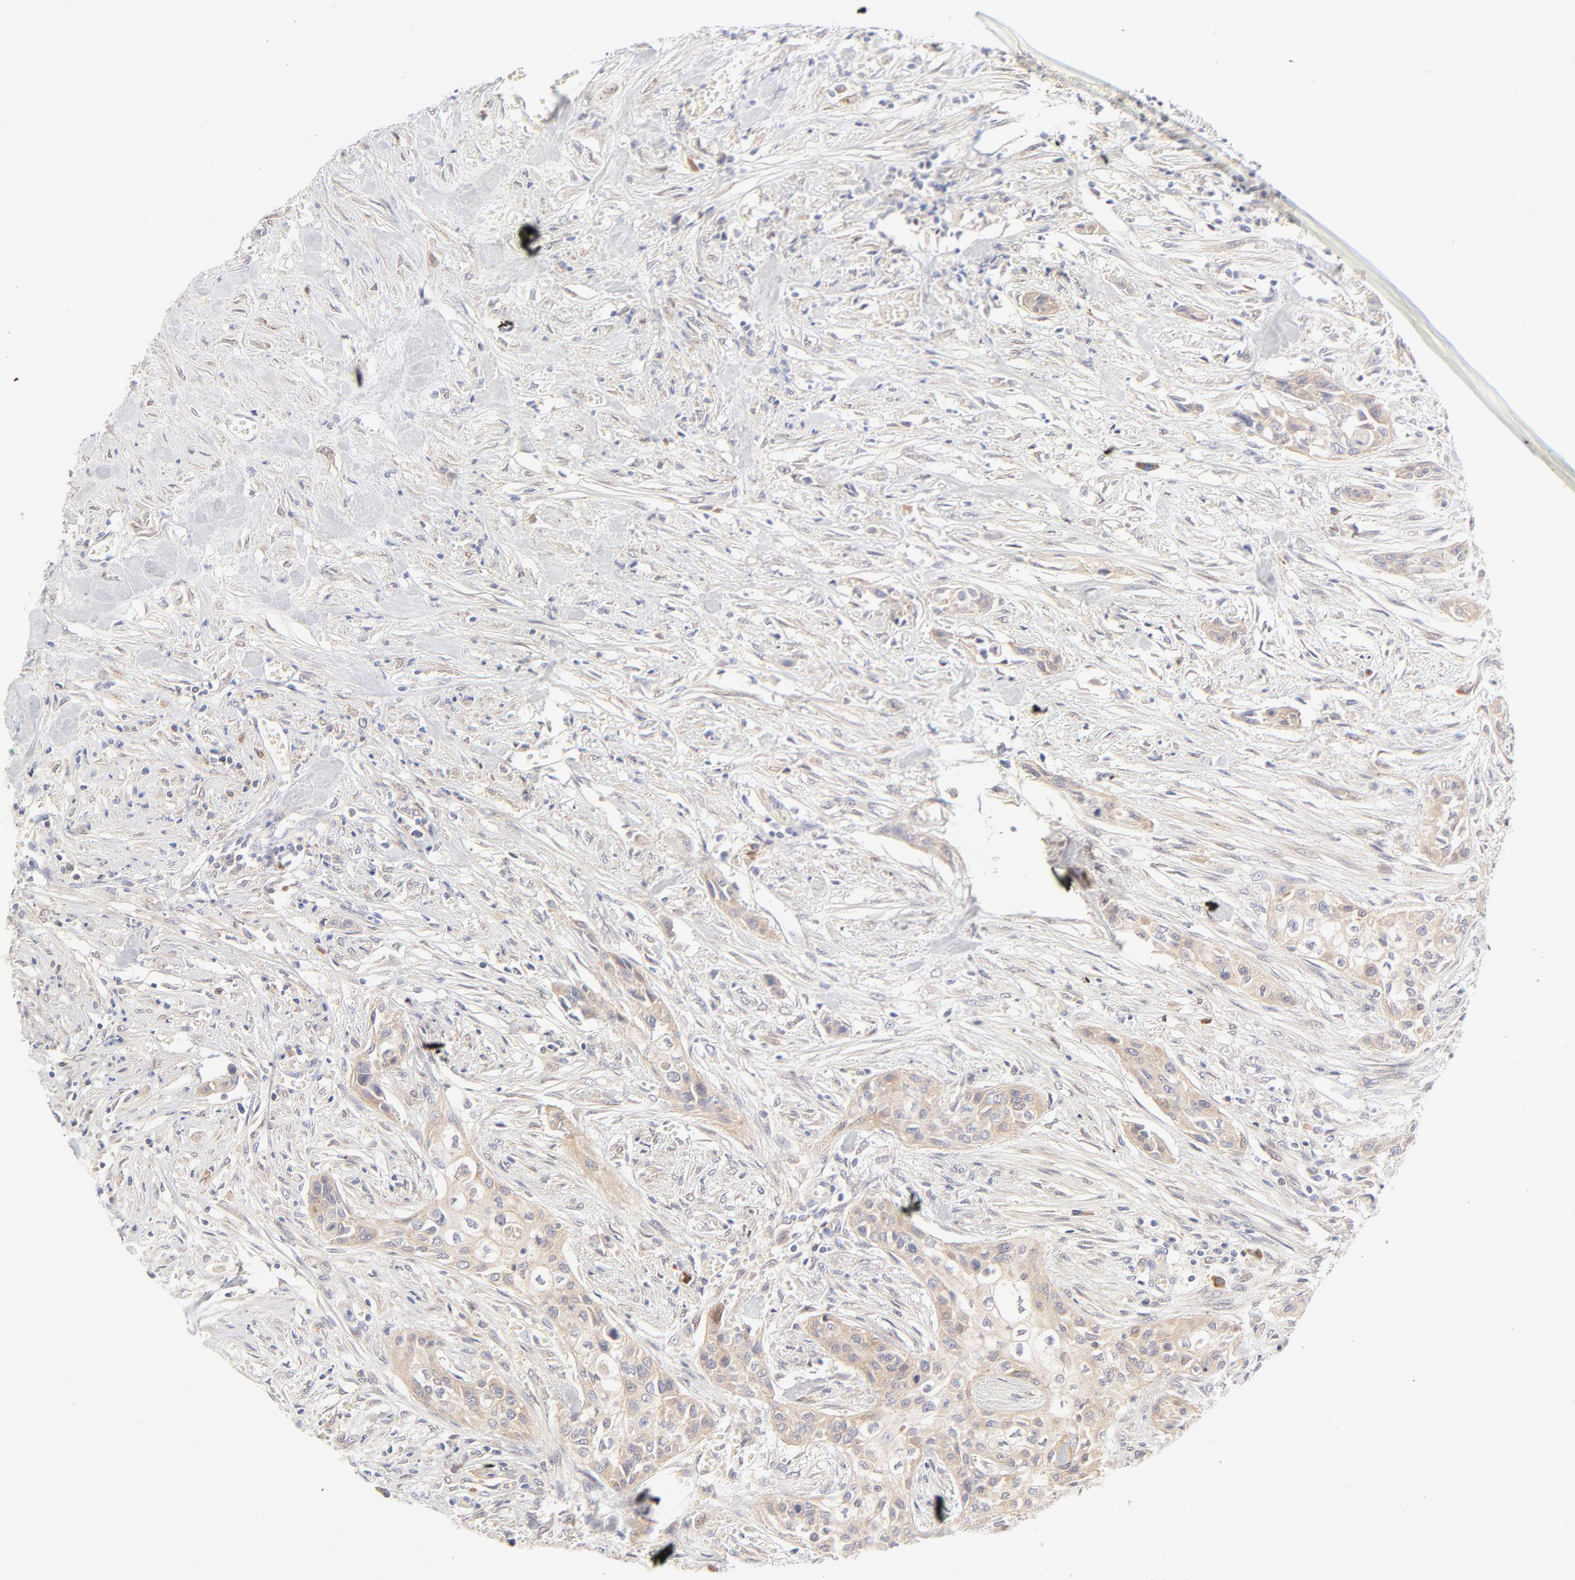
{"staining": {"intensity": "moderate", "quantity": ">75%", "location": "cytoplasmic/membranous"}, "tissue": "urothelial cancer", "cell_type": "Tumor cells", "image_type": "cancer", "snomed": [{"axis": "morphology", "description": "Urothelial carcinoma, High grade"}, {"axis": "topography", "description": "Urinary bladder"}], "caption": "This is a histology image of immunohistochemistry (IHC) staining of high-grade urothelial carcinoma, which shows moderate positivity in the cytoplasmic/membranous of tumor cells.", "gene": "RPS6KA1", "patient": {"sex": "male", "age": 74}}